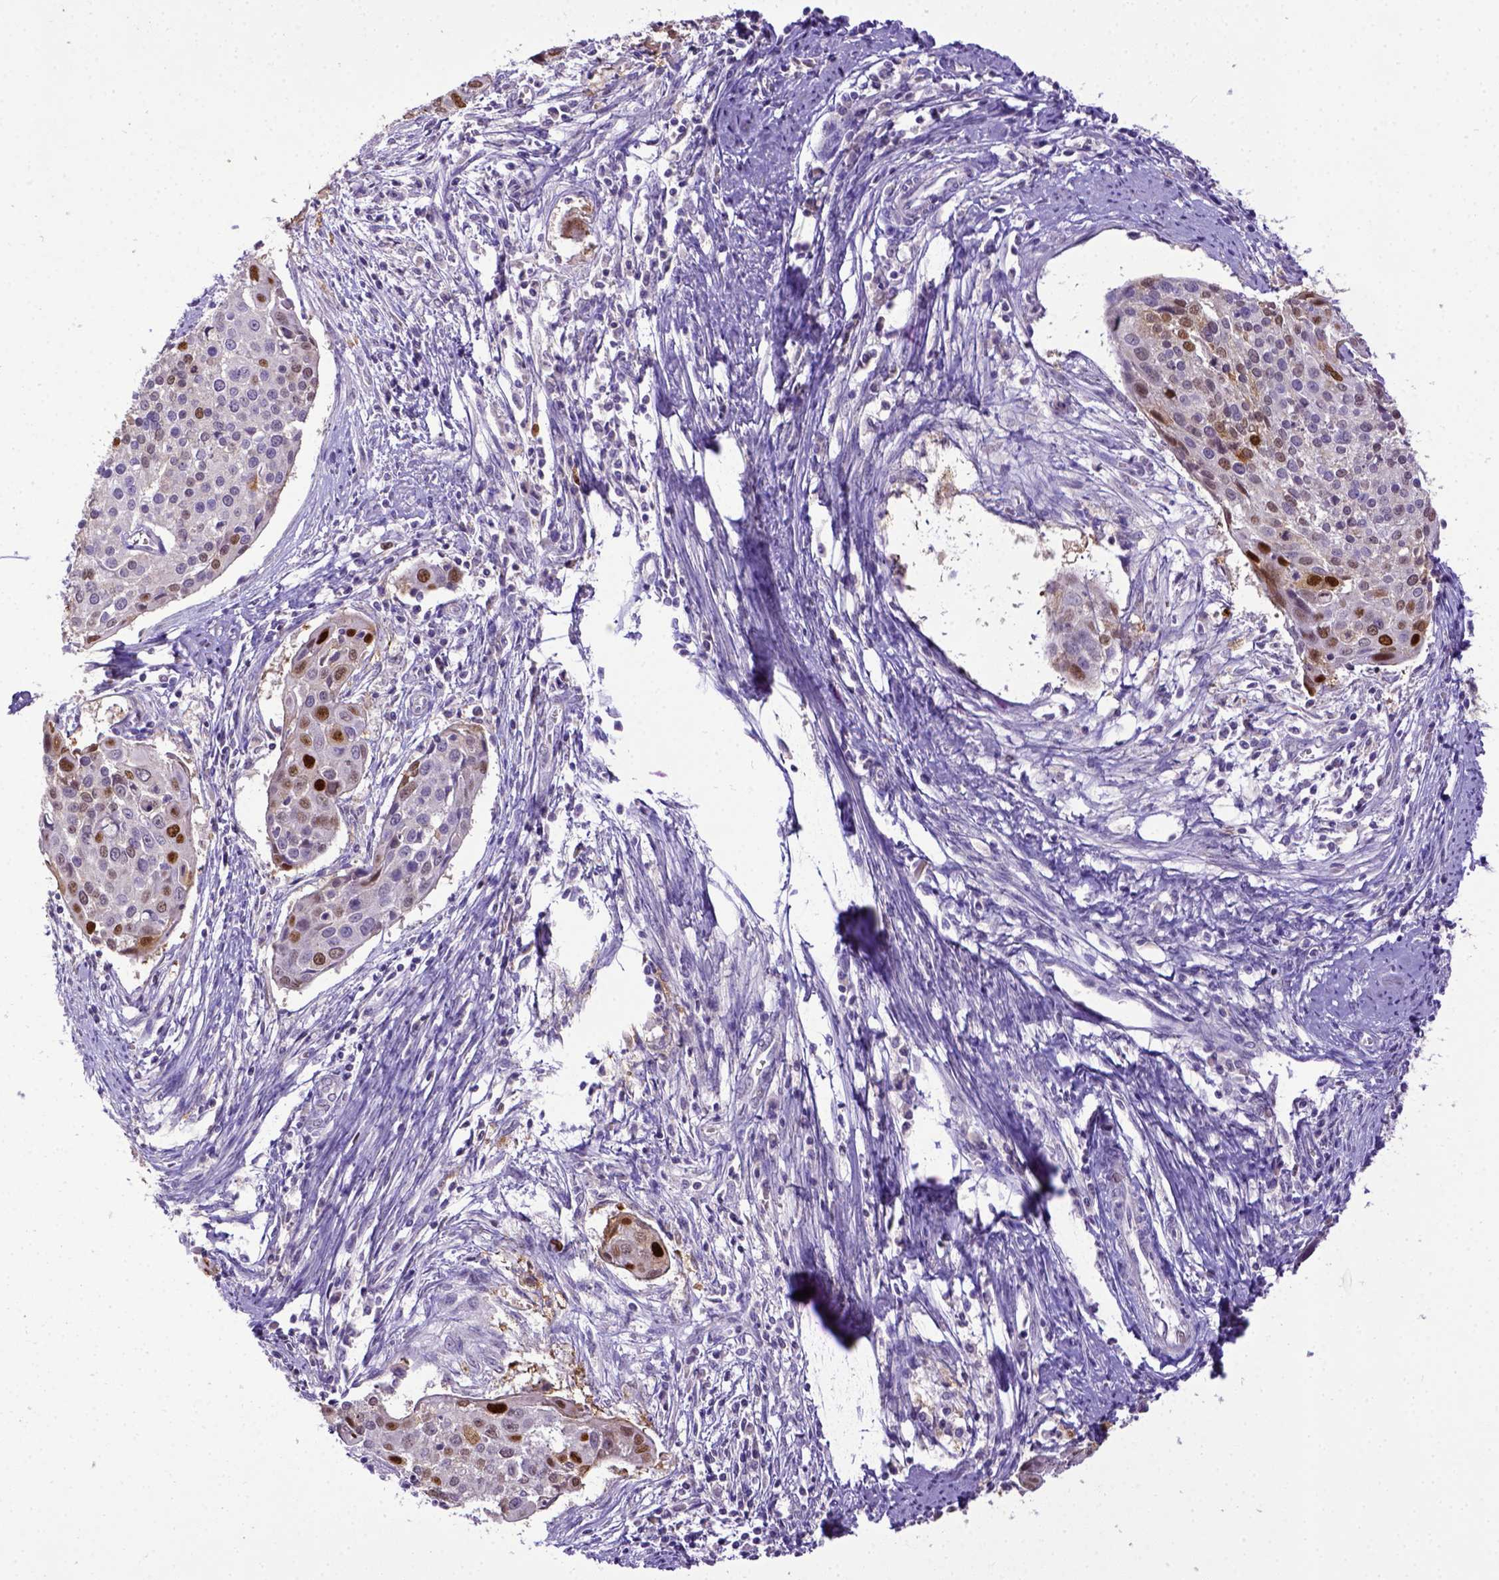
{"staining": {"intensity": "moderate", "quantity": "25%-75%", "location": "nuclear"}, "tissue": "cervical cancer", "cell_type": "Tumor cells", "image_type": "cancer", "snomed": [{"axis": "morphology", "description": "Squamous cell carcinoma, NOS"}, {"axis": "topography", "description": "Cervix"}], "caption": "High-power microscopy captured an immunohistochemistry image of cervical cancer, revealing moderate nuclear positivity in approximately 25%-75% of tumor cells.", "gene": "CDKN1A", "patient": {"sex": "female", "age": 39}}